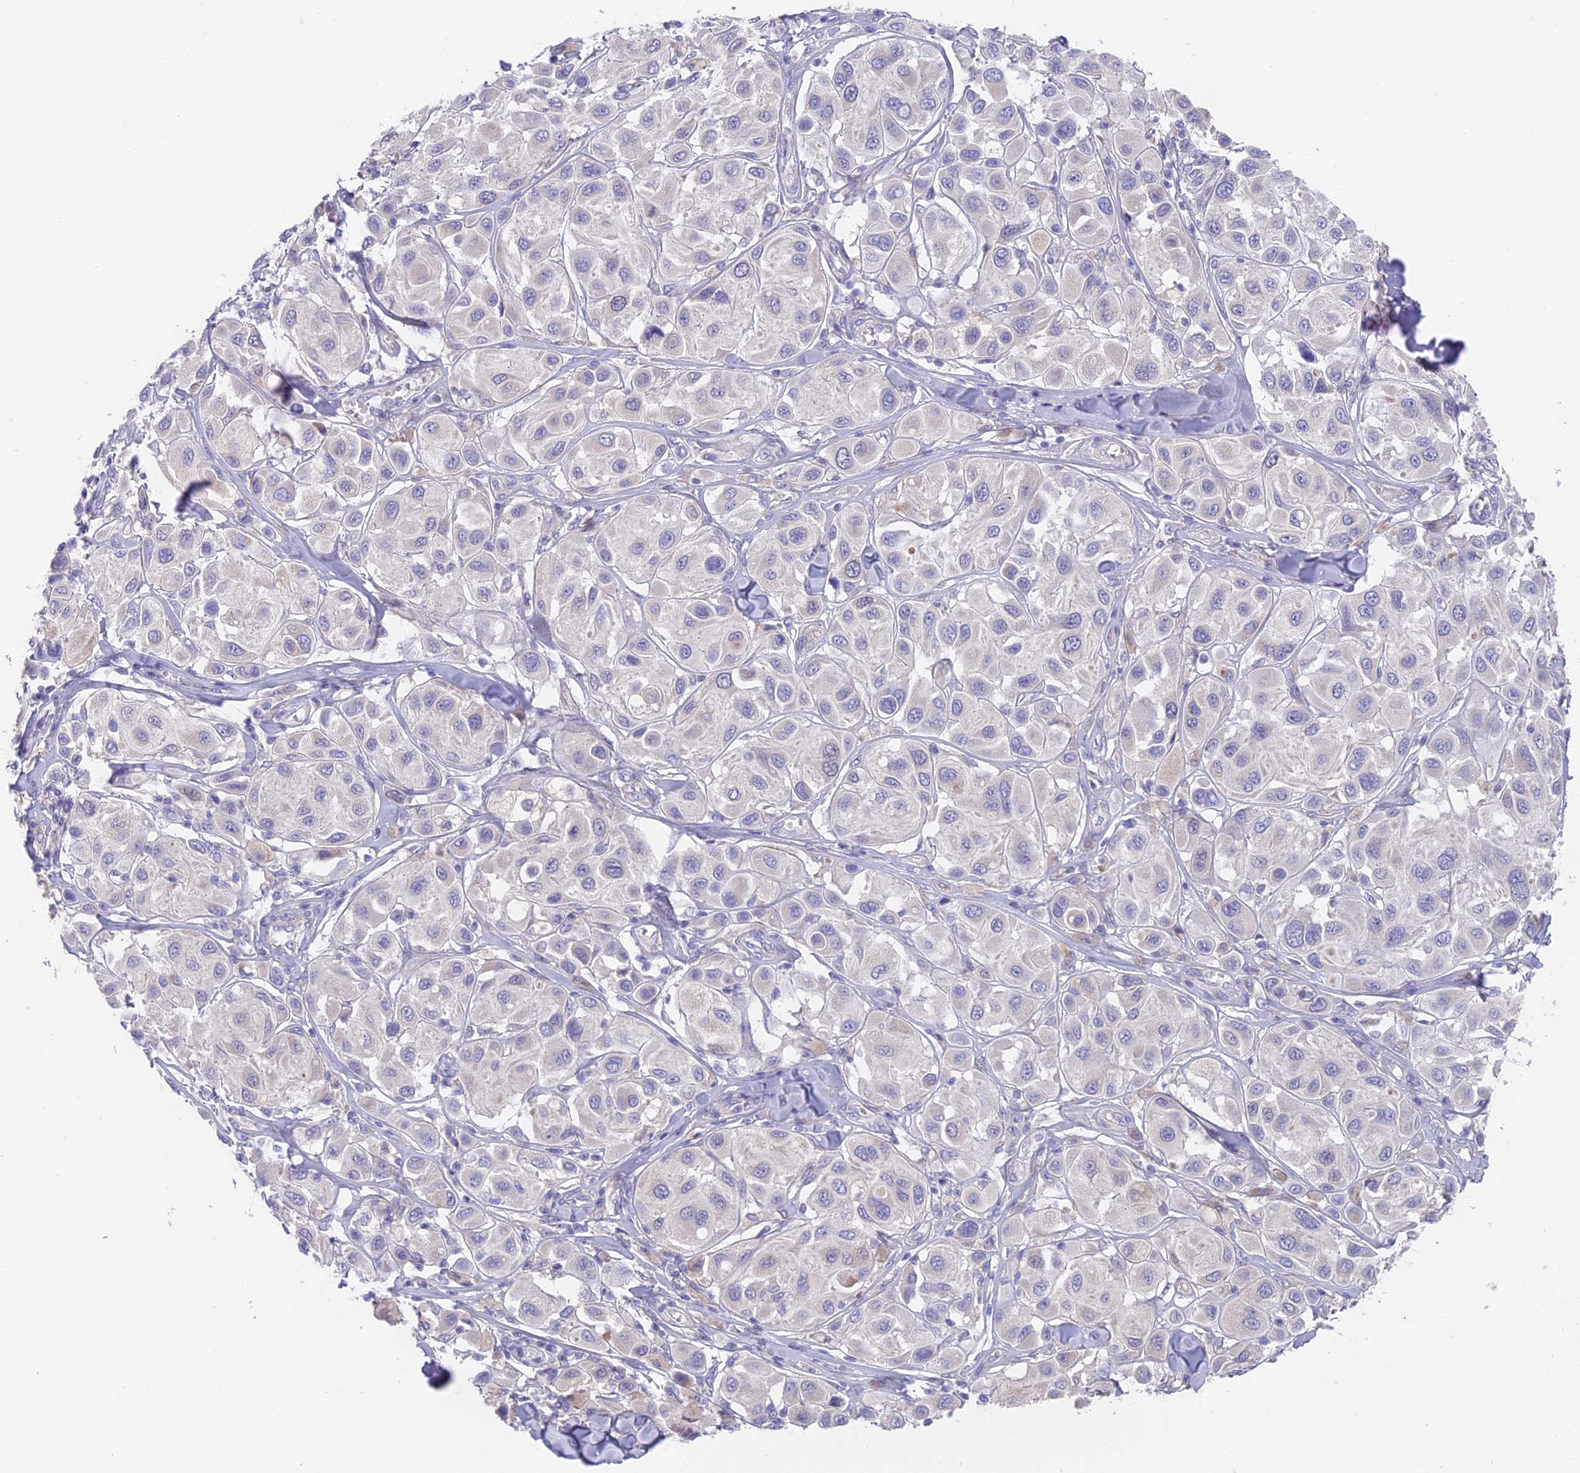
{"staining": {"intensity": "negative", "quantity": "none", "location": "none"}, "tissue": "melanoma", "cell_type": "Tumor cells", "image_type": "cancer", "snomed": [{"axis": "morphology", "description": "Malignant melanoma, Metastatic site"}, {"axis": "topography", "description": "Skin"}], "caption": "Tumor cells show no significant staining in melanoma.", "gene": "FAM168B", "patient": {"sex": "male", "age": 41}}